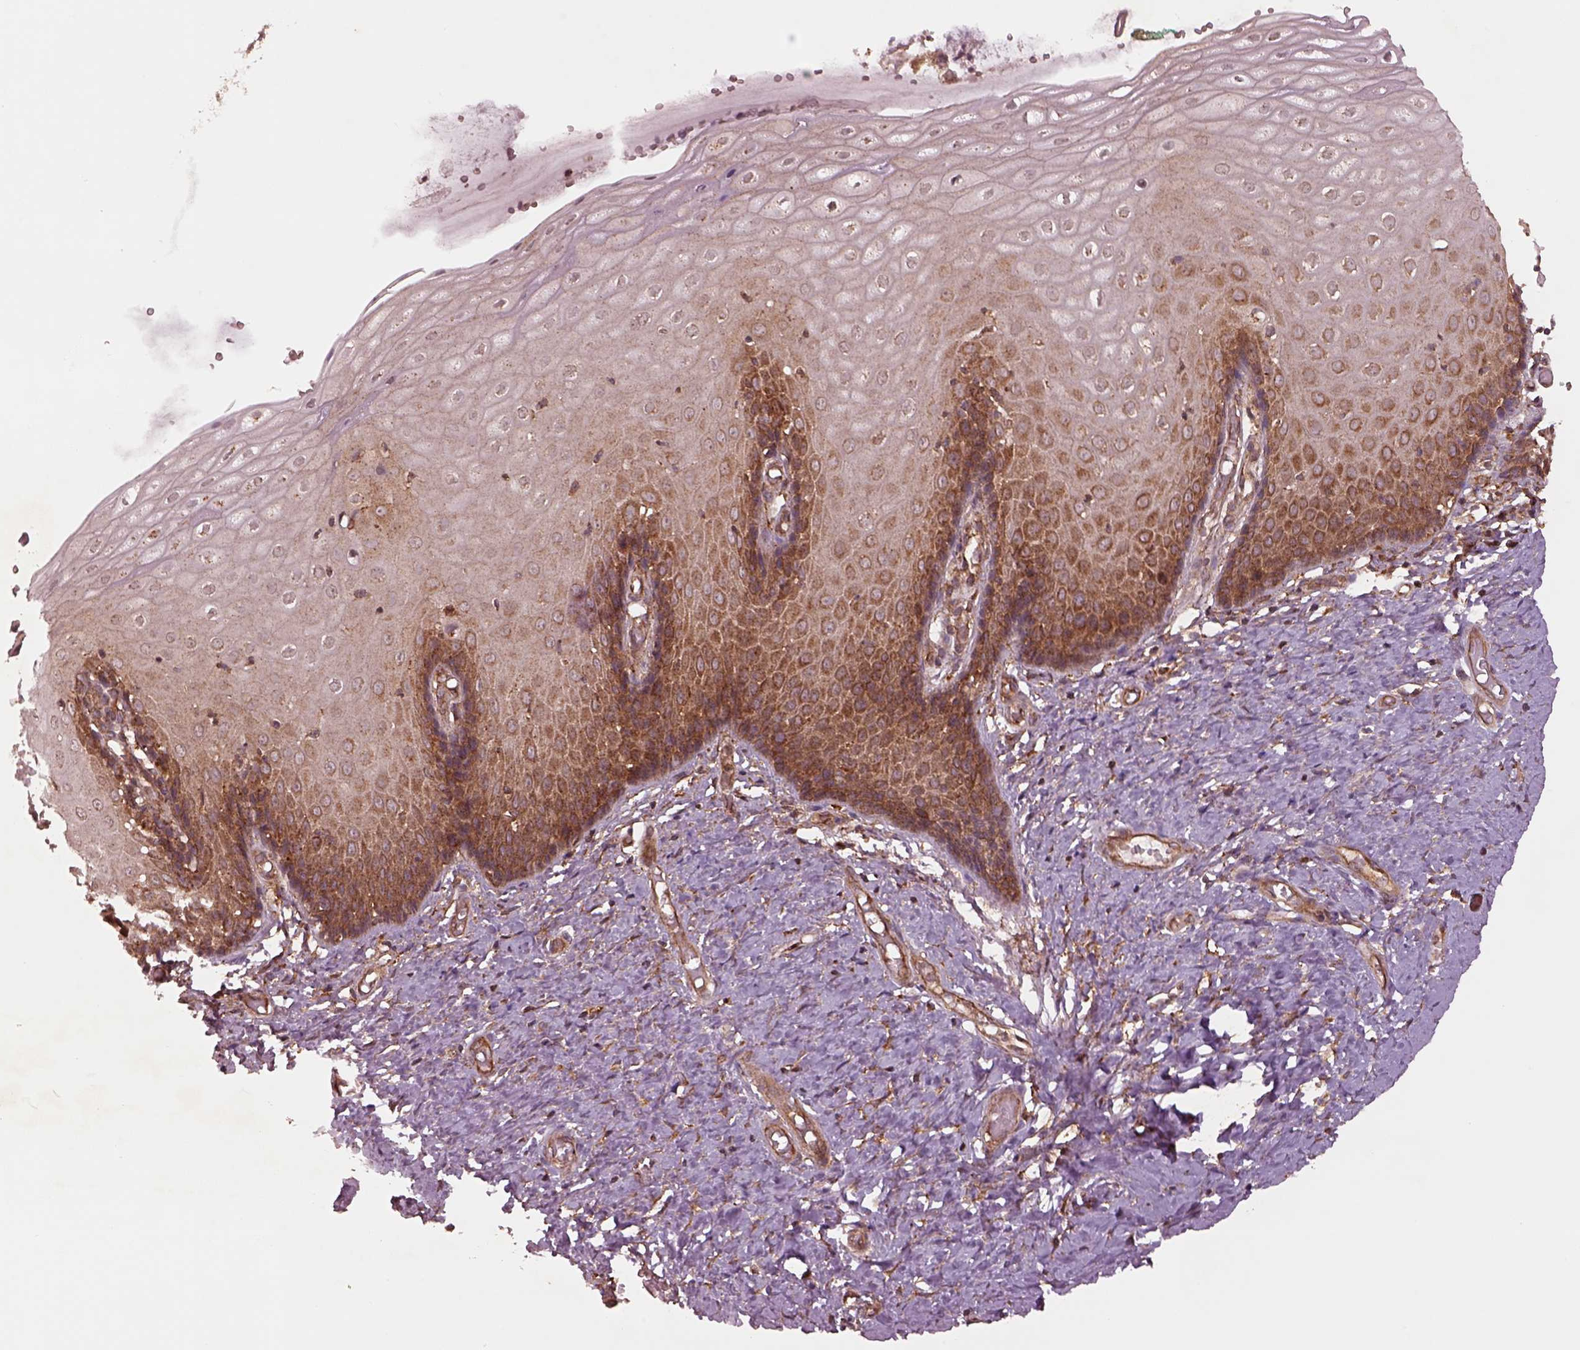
{"staining": {"intensity": "moderate", "quantity": "25%-75%", "location": "cytoplasmic/membranous"}, "tissue": "cervix", "cell_type": "Glandular cells", "image_type": "normal", "snomed": [{"axis": "morphology", "description": "Normal tissue, NOS"}, {"axis": "topography", "description": "Cervix"}], "caption": "An image of cervix stained for a protein reveals moderate cytoplasmic/membranous brown staining in glandular cells. The protein is stained brown, and the nuclei are stained in blue (DAB (3,3'-diaminobenzidine) IHC with brightfield microscopy, high magnification).", "gene": "WASHC2A", "patient": {"sex": "female", "age": 37}}